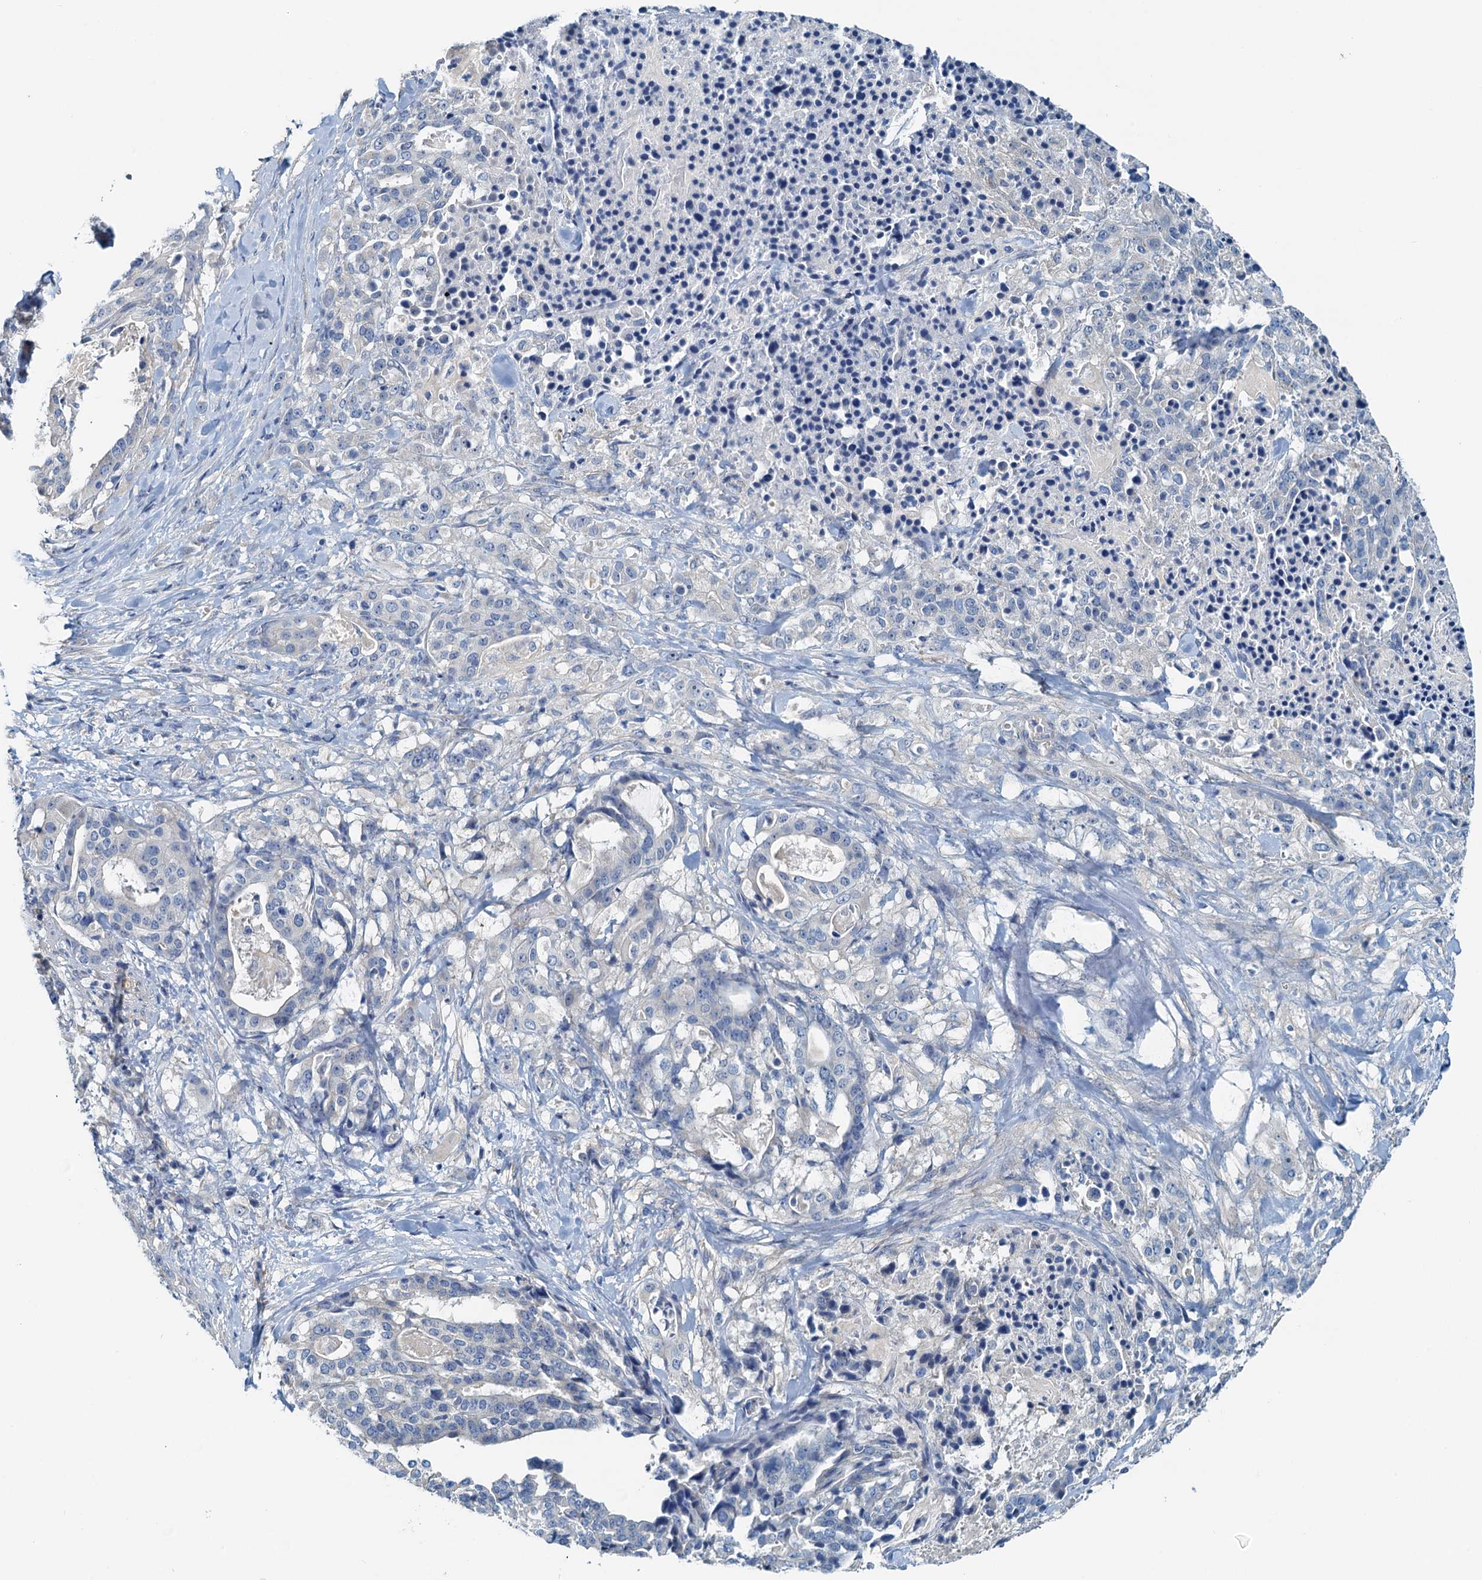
{"staining": {"intensity": "negative", "quantity": "none", "location": "none"}, "tissue": "stomach cancer", "cell_type": "Tumor cells", "image_type": "cancer", "snomed": [{"axis": "morphology", "description": "Adenocarcinoma, NOS"}, {"axis": "topography", "description": "Stomach"}], "caption": "Stomach adenocarcinoma was stained to show a protein in brown. There is no significant expression in tumor cells.", "gene": "DTD1", "patient": {"sex": "male", "age": 48}}